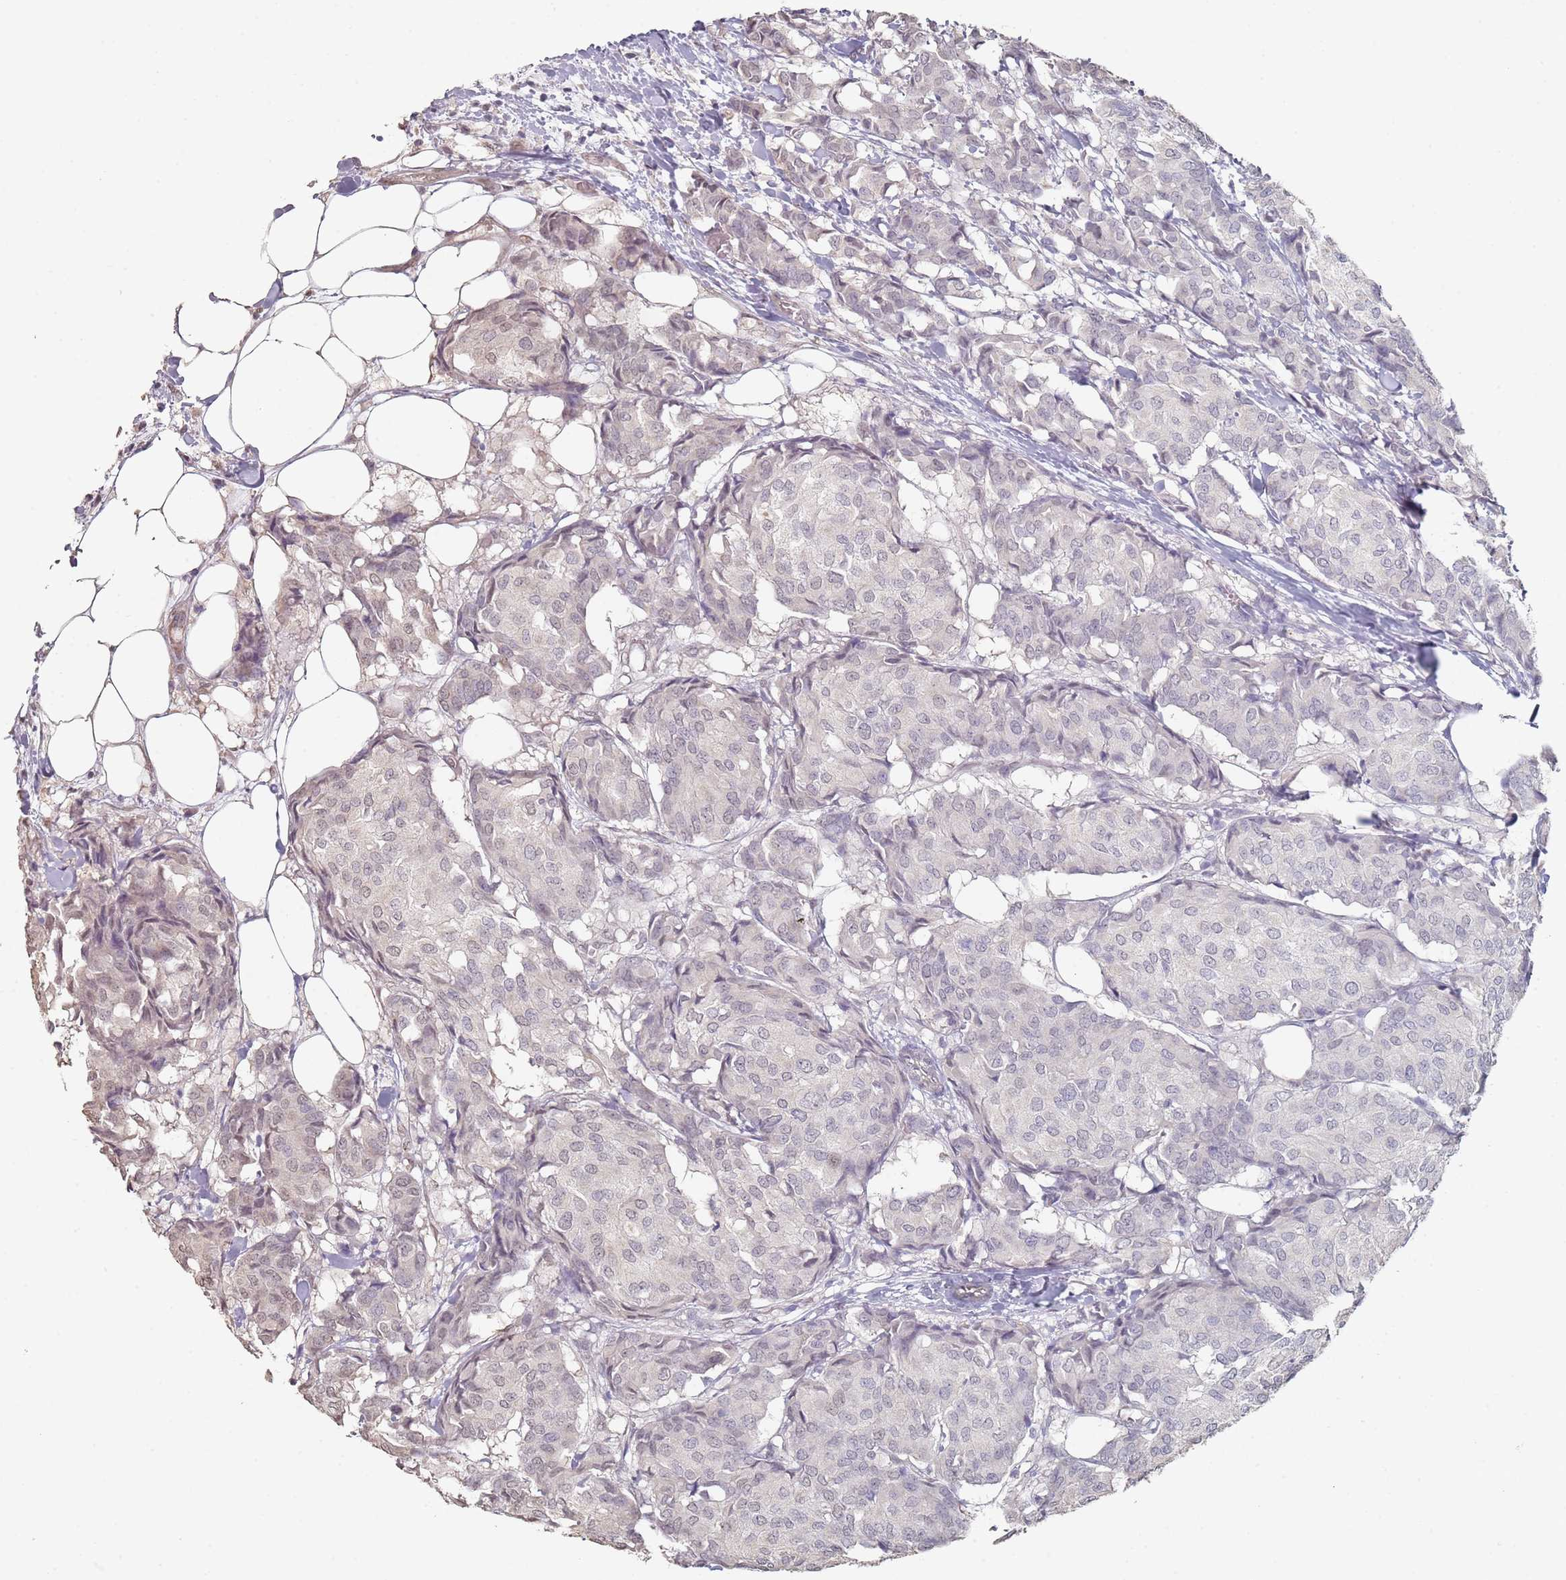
{"staining": {"intensity": "weak", "quantity": "<25%", "location": "nuclear"}, "tissue": "breast cancer", "cell_type": "Tumor cells", "image_type": "cancer", "snomed": [{"axis": "morphology", "description": "Duct carcinoma"}, {"axis": "topography", "description": "Breast"}], "caption": "IHC of breast intraductal carcinoma displays no positivity in tumor cells.", "gene": "DNAH11", "patient": {"sex": "female", "age": 75}}